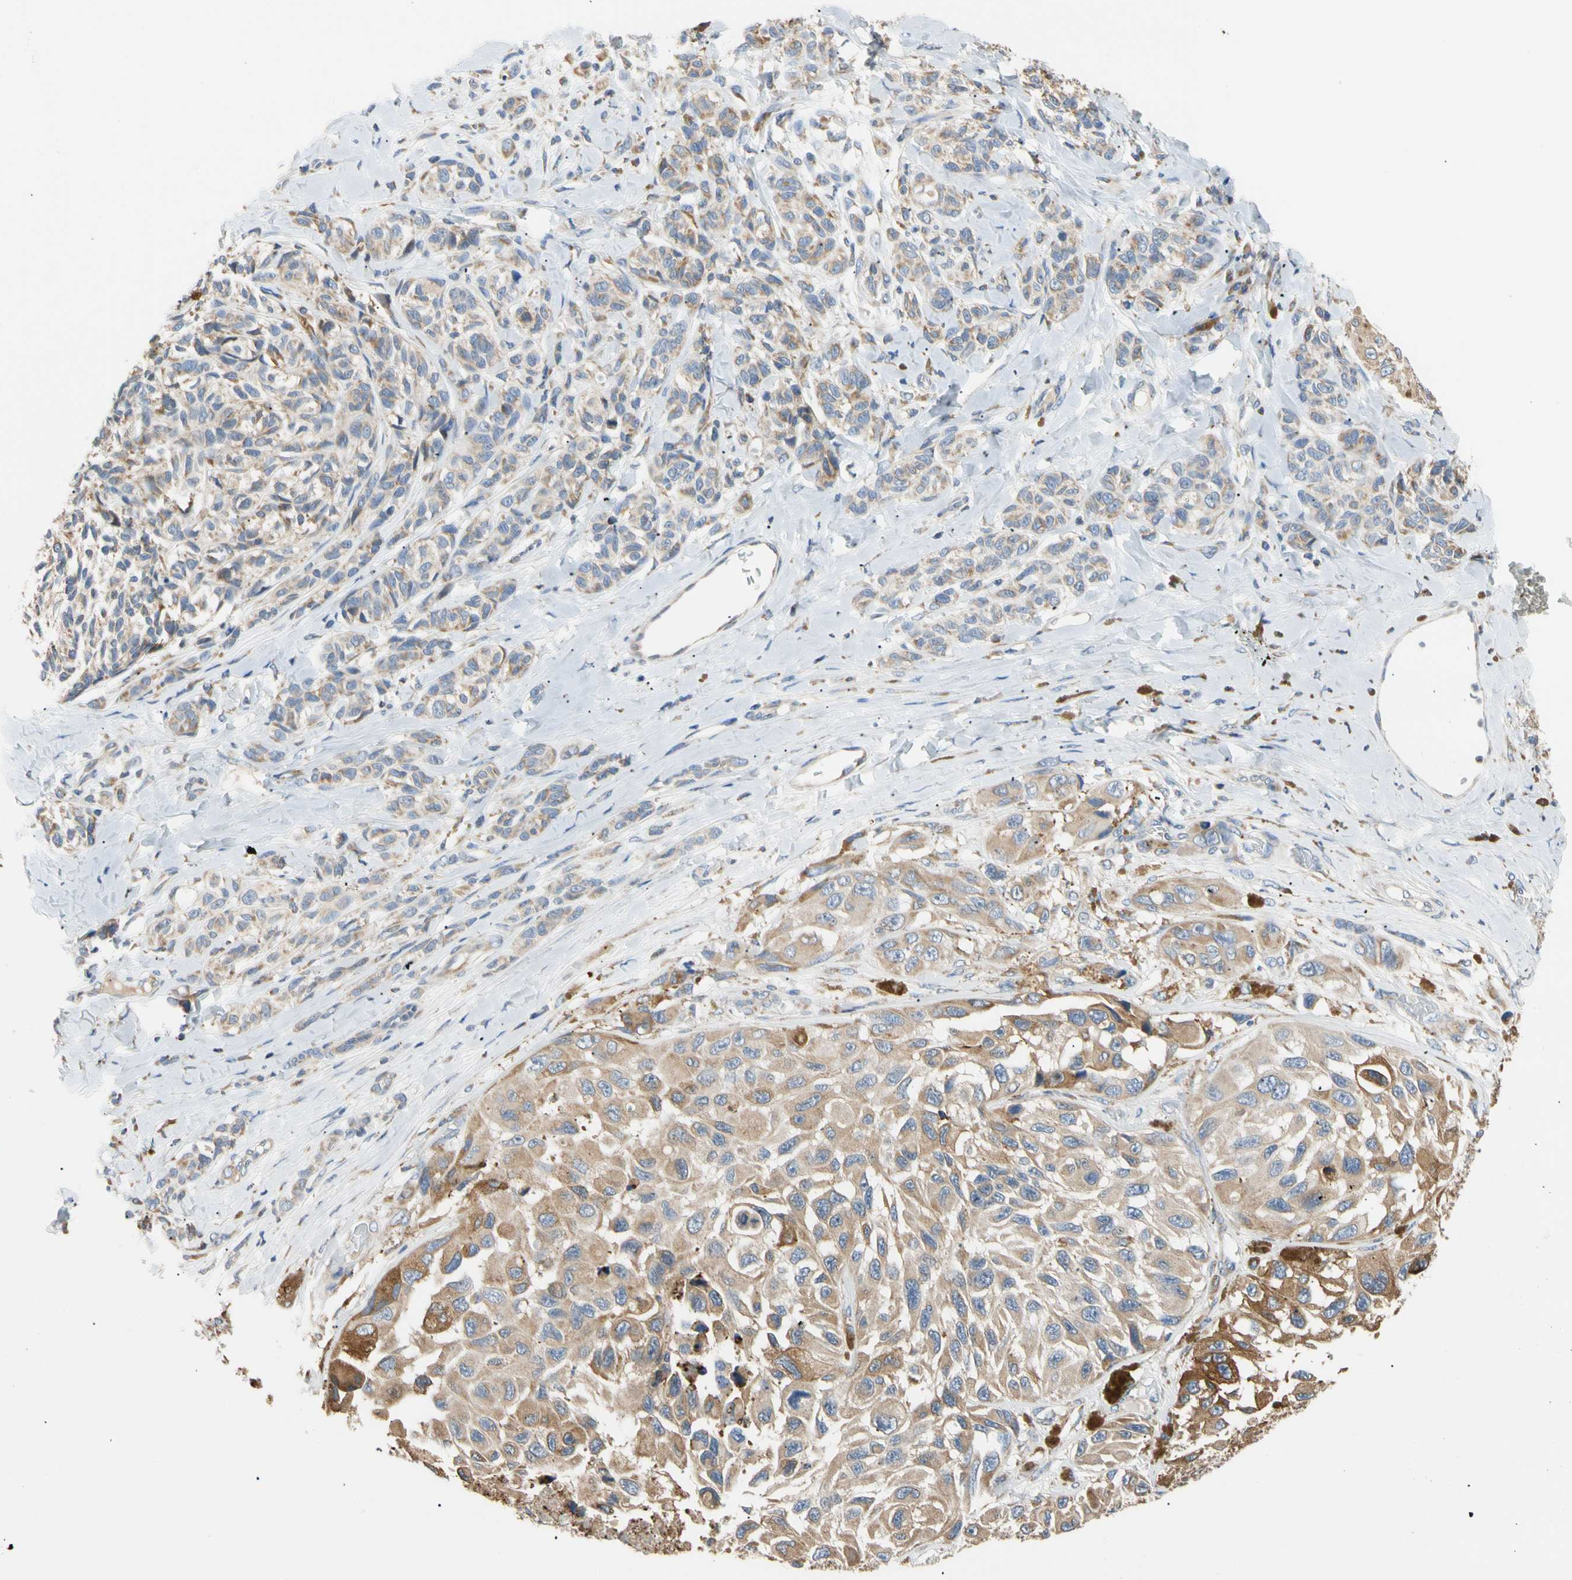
{"staining": {"intensity": "moderate", "quantity": ">75%", "location": "cytoplasmic/membranous"}, "tissue": "melanoma", "cell_type": "Tumor cells", "image_type": "cancer", "snomed": [{"axis": "morphology", "description": "Malignant melanoma, NOS"}, {"axis": "topography", "description": "Skin"}], "caption": "Melanoma tissue reveals moderate cytoplasmic/membranous positivity in about >75% of tumor cells", "gene": "PLGRKT", "patient": {"sex": "female", "age": 73}}